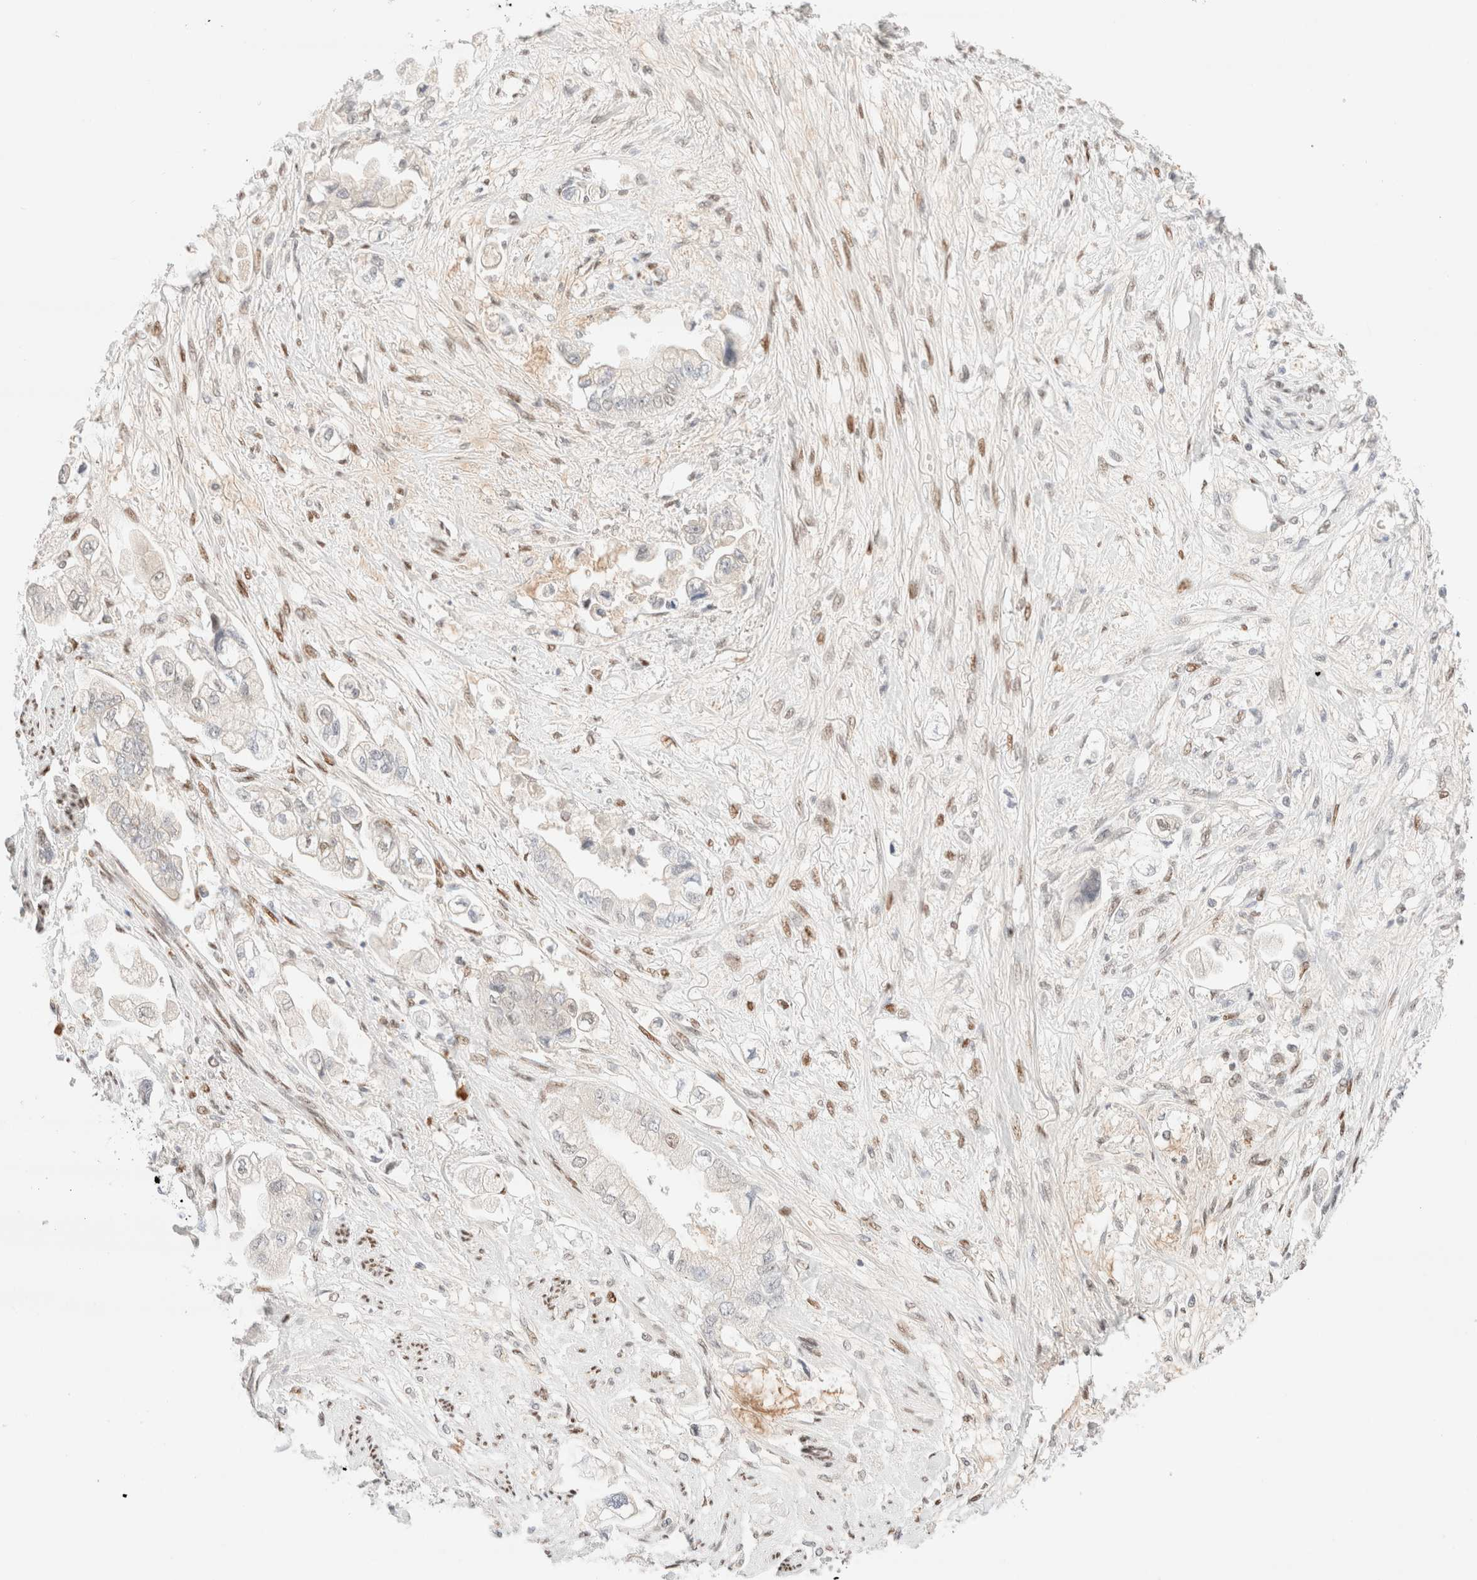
{"staining": {"intensity": "negative", "quantity": "none", "location": "none"}, "tissue": "stomach cancer", "cell_type": "Tumor cells", "image_type": "cancer", "snomed": [{"axis": "morphology", "description": "Adenocarcinoma, NOS"}, {"axis": "topography", "description": "Stomach"}], "caption": "A high-resolution micrograph shows immunohistochemistry (IHC) staining of stomach cancer, which reveals no significant expression in tumor cells.", "gene": "CIC", "patient": {"sex": "male", "age": 62}}